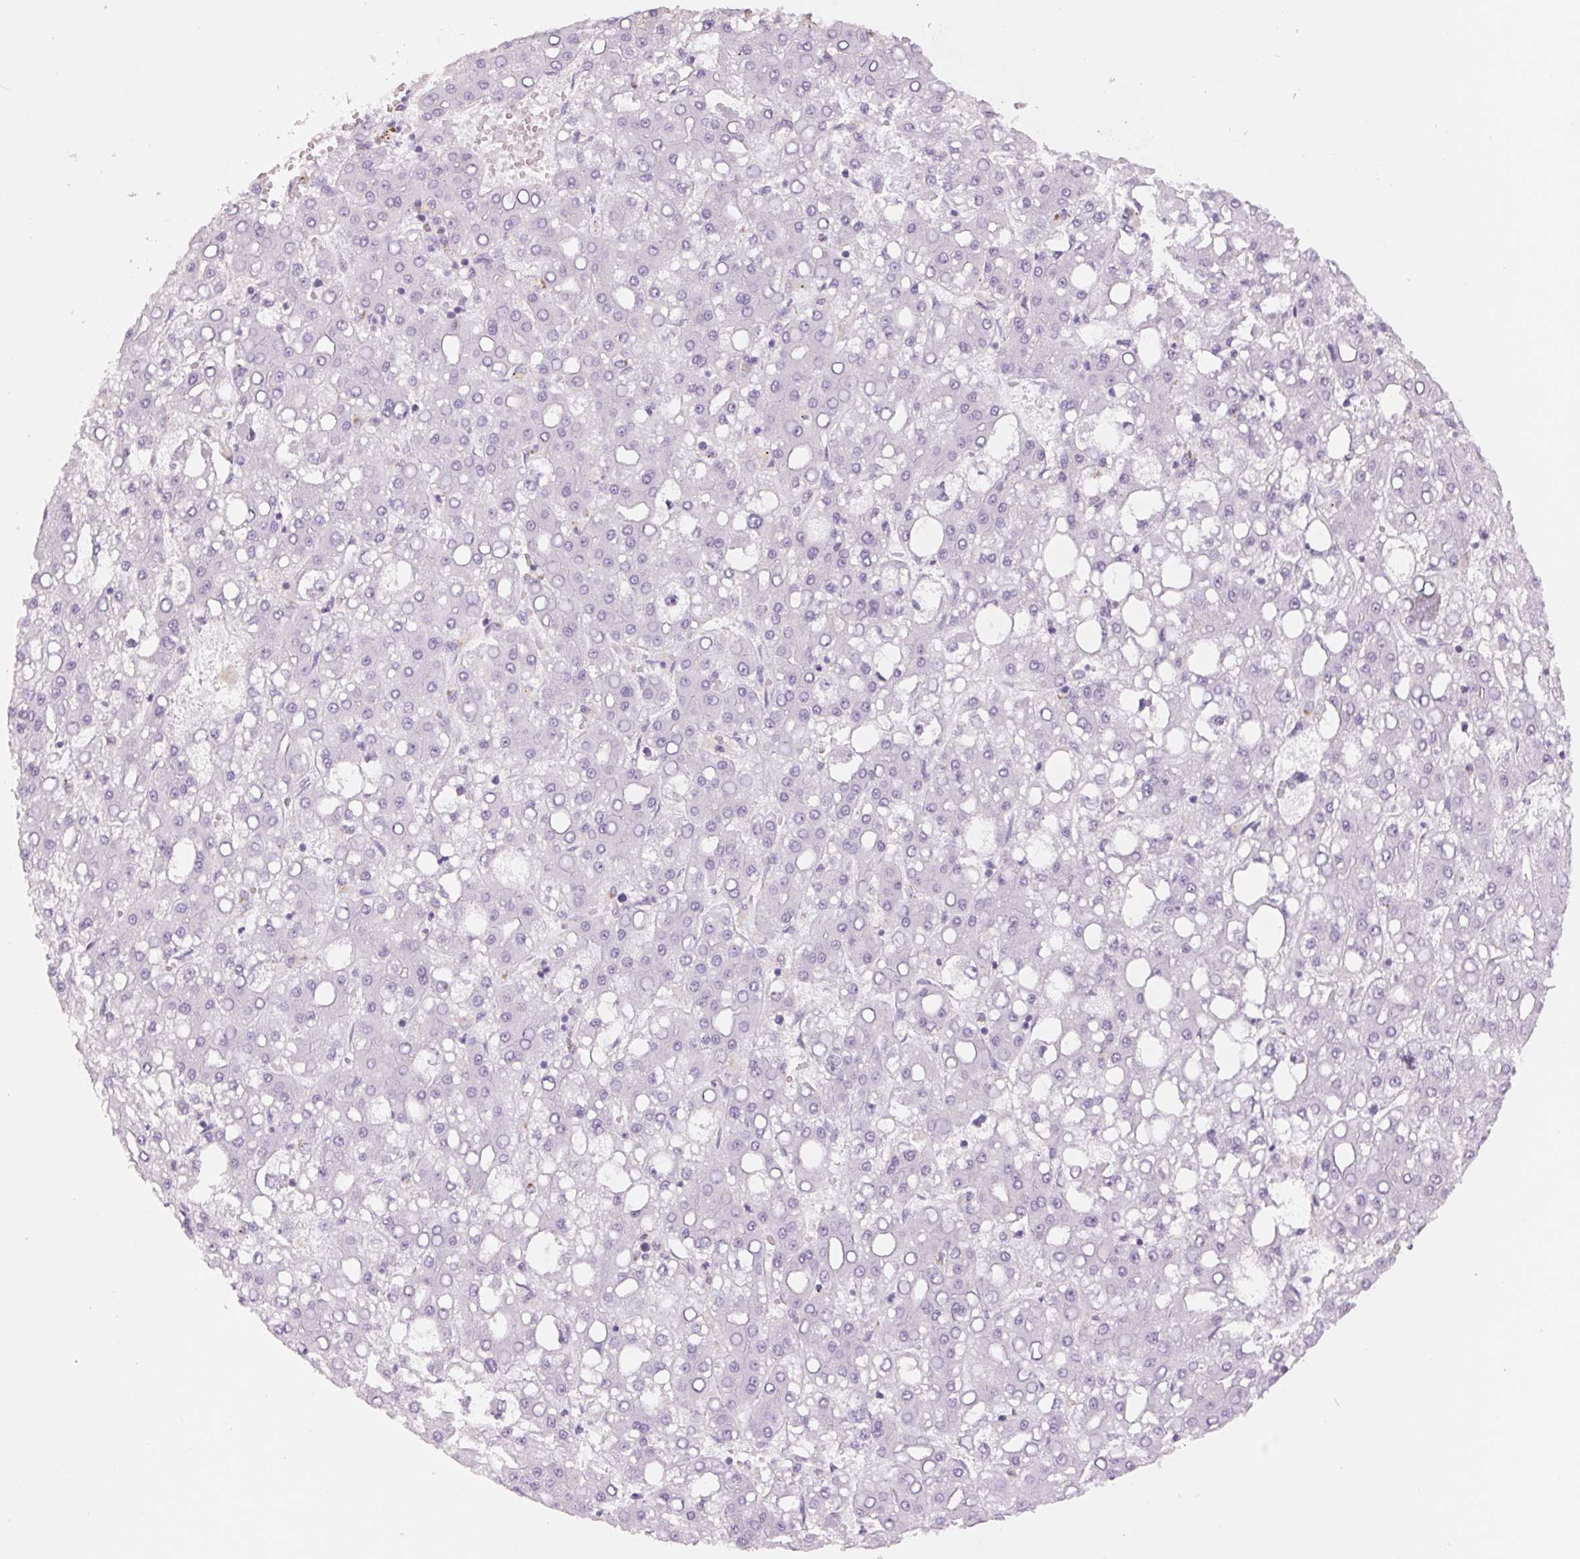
{"staining": {"intensity": "negative", "quantity": "none", "location": "none"}, "tissue": "liver cancer", "cell_type": "Tumor cells", "image_type": "cancer", "snomed": [{"axis": "morphology", "description": "Carcinoma, Hepatocellular, NOS"}, {"axis": "topography", "description": "Liver"}], "caption": "Tumor cells show no significant protein expression in liver cancer (hepatocellular carcinoma).", "gene": "GALNT7", "patient": {"sex": "male", "age": 65}}